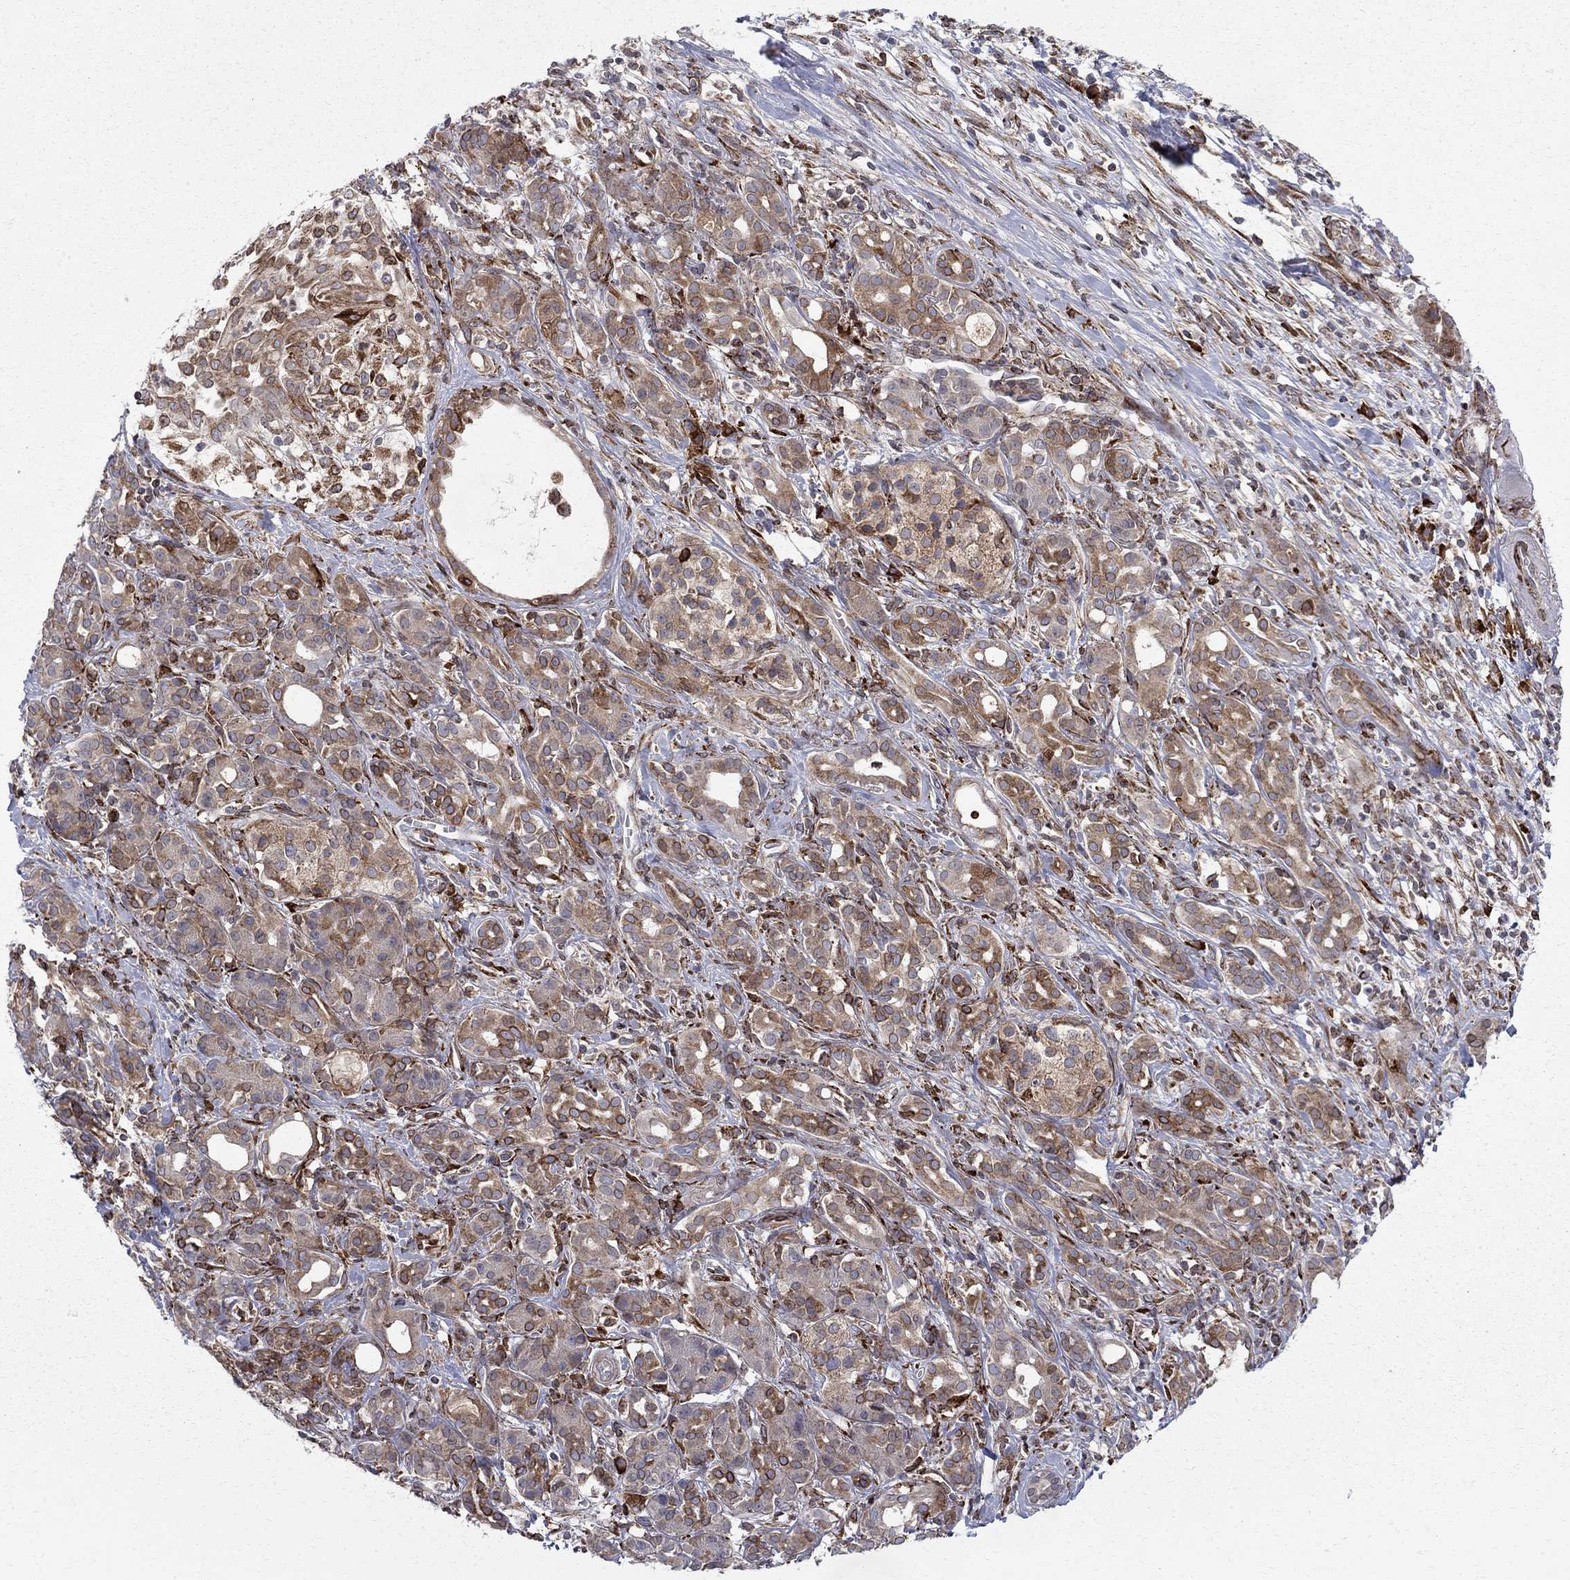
{"staining": {"intensity": "strong", "quantity": "<25%", "location": "cytoplasmic/membranous,nuclear"}, "tissue": "pancreatic cancer", "cell_type": "Tumor cells", "image_type": "cancer", "snomed": [{"axis": "morphology", "description": "Adenocarcinoma, NOS"}, {"axis": "topography", "description": "Pancreas"}], "caption": "A medium amount of strong cytoplasmic/membranous and nuclear expression is present in about <25% of tumor cells in pancreatic cancer tissue.", "gene": "CAB39L", "patient": {"sex": "male", "age": 61}}